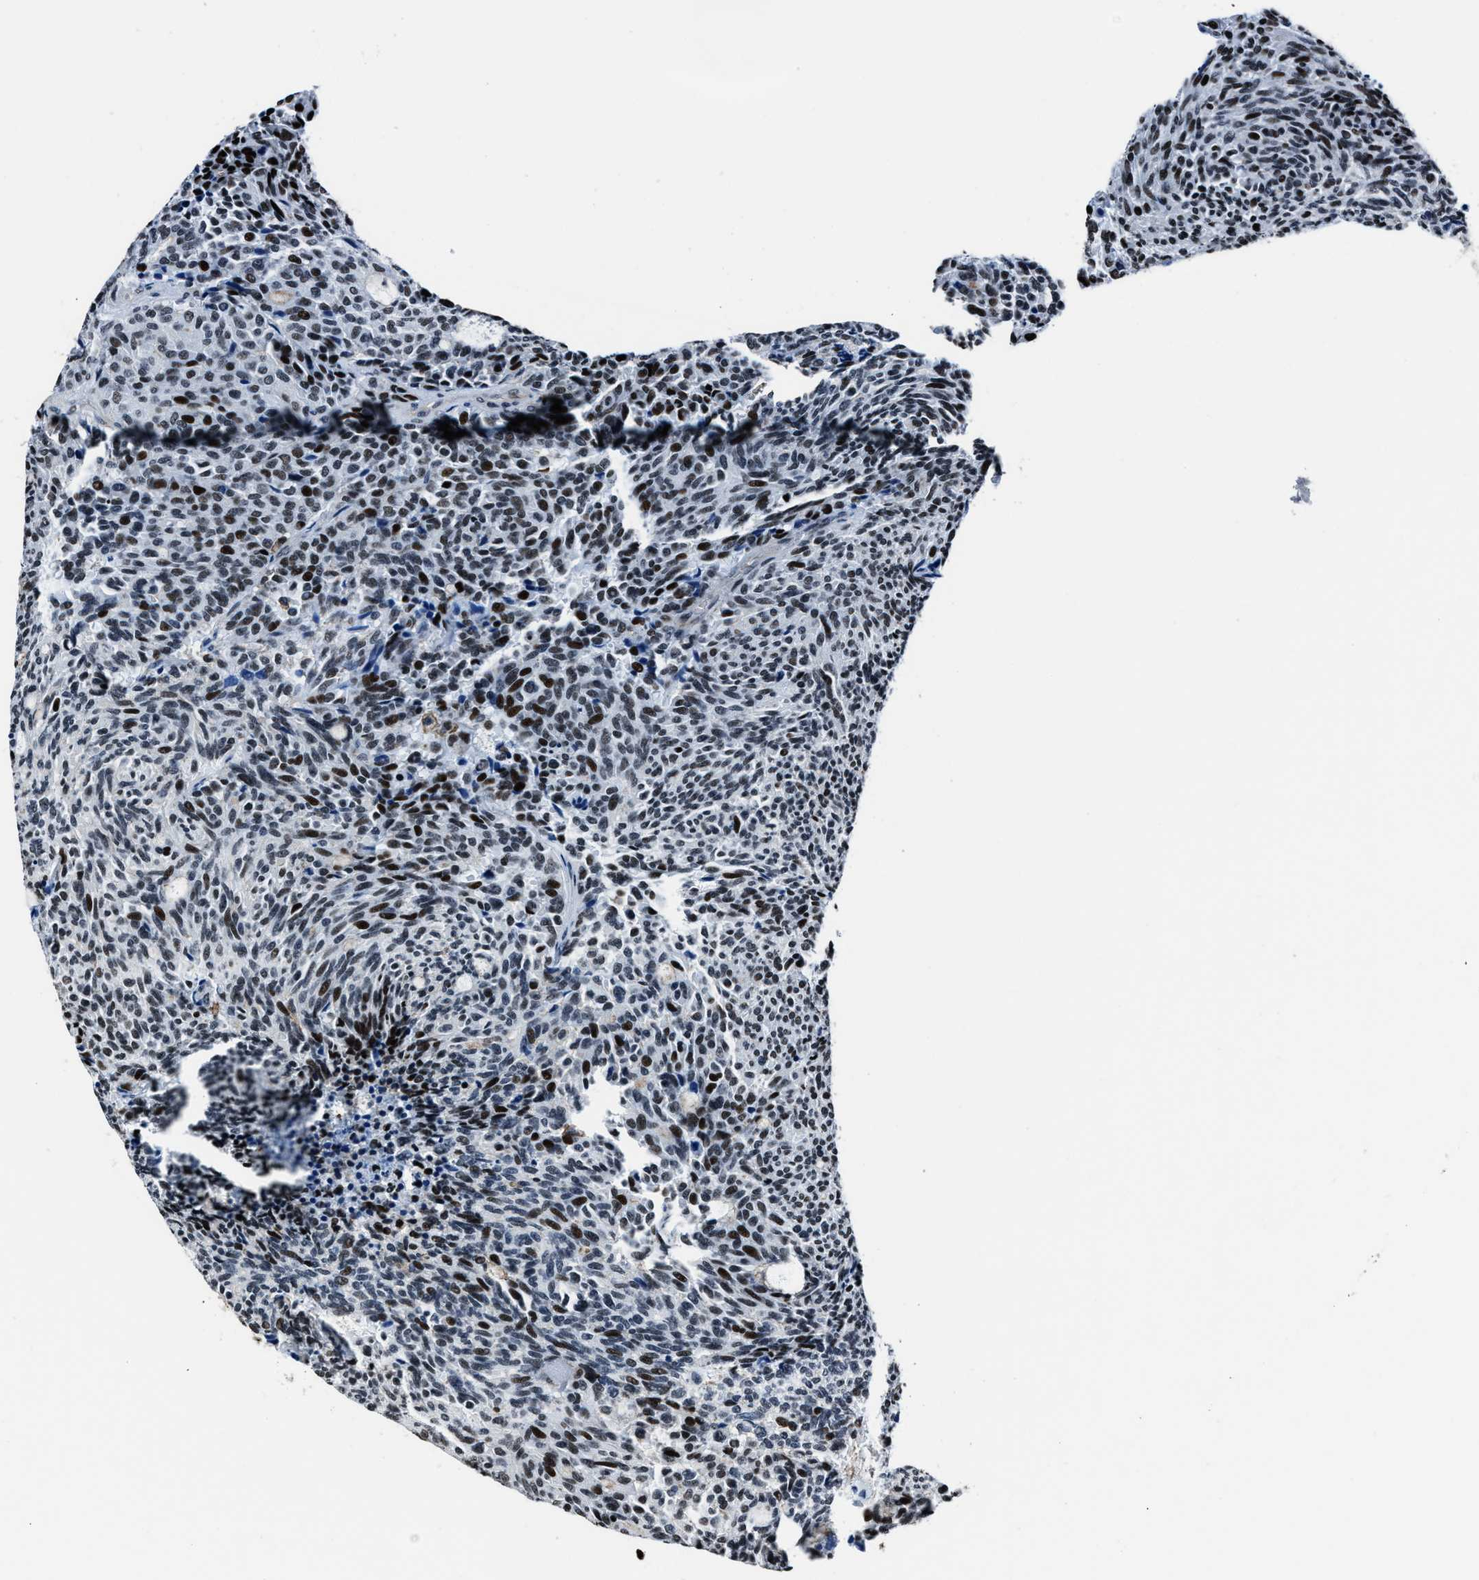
{"staining": {"intensity": "moderate", "quantity": "<25%", "location": "nuclear"}, "tissue": "carcinoid", "cell_type": "Tumor cells", "image_type": "cancer", "snomed": [{"axis": "morphology", "description": "Carcinoid, malignant, NOS"}, {"axis": "topography", "description": "Pancreas"}], "caption": "Brown immunohistochemical staining in carcinoid (malignant) exhibits moderate nuclear staining in approximately <25% of tumor cells.", "gene": "PPIE", "patient": {"sex": "female", "age": 54}}